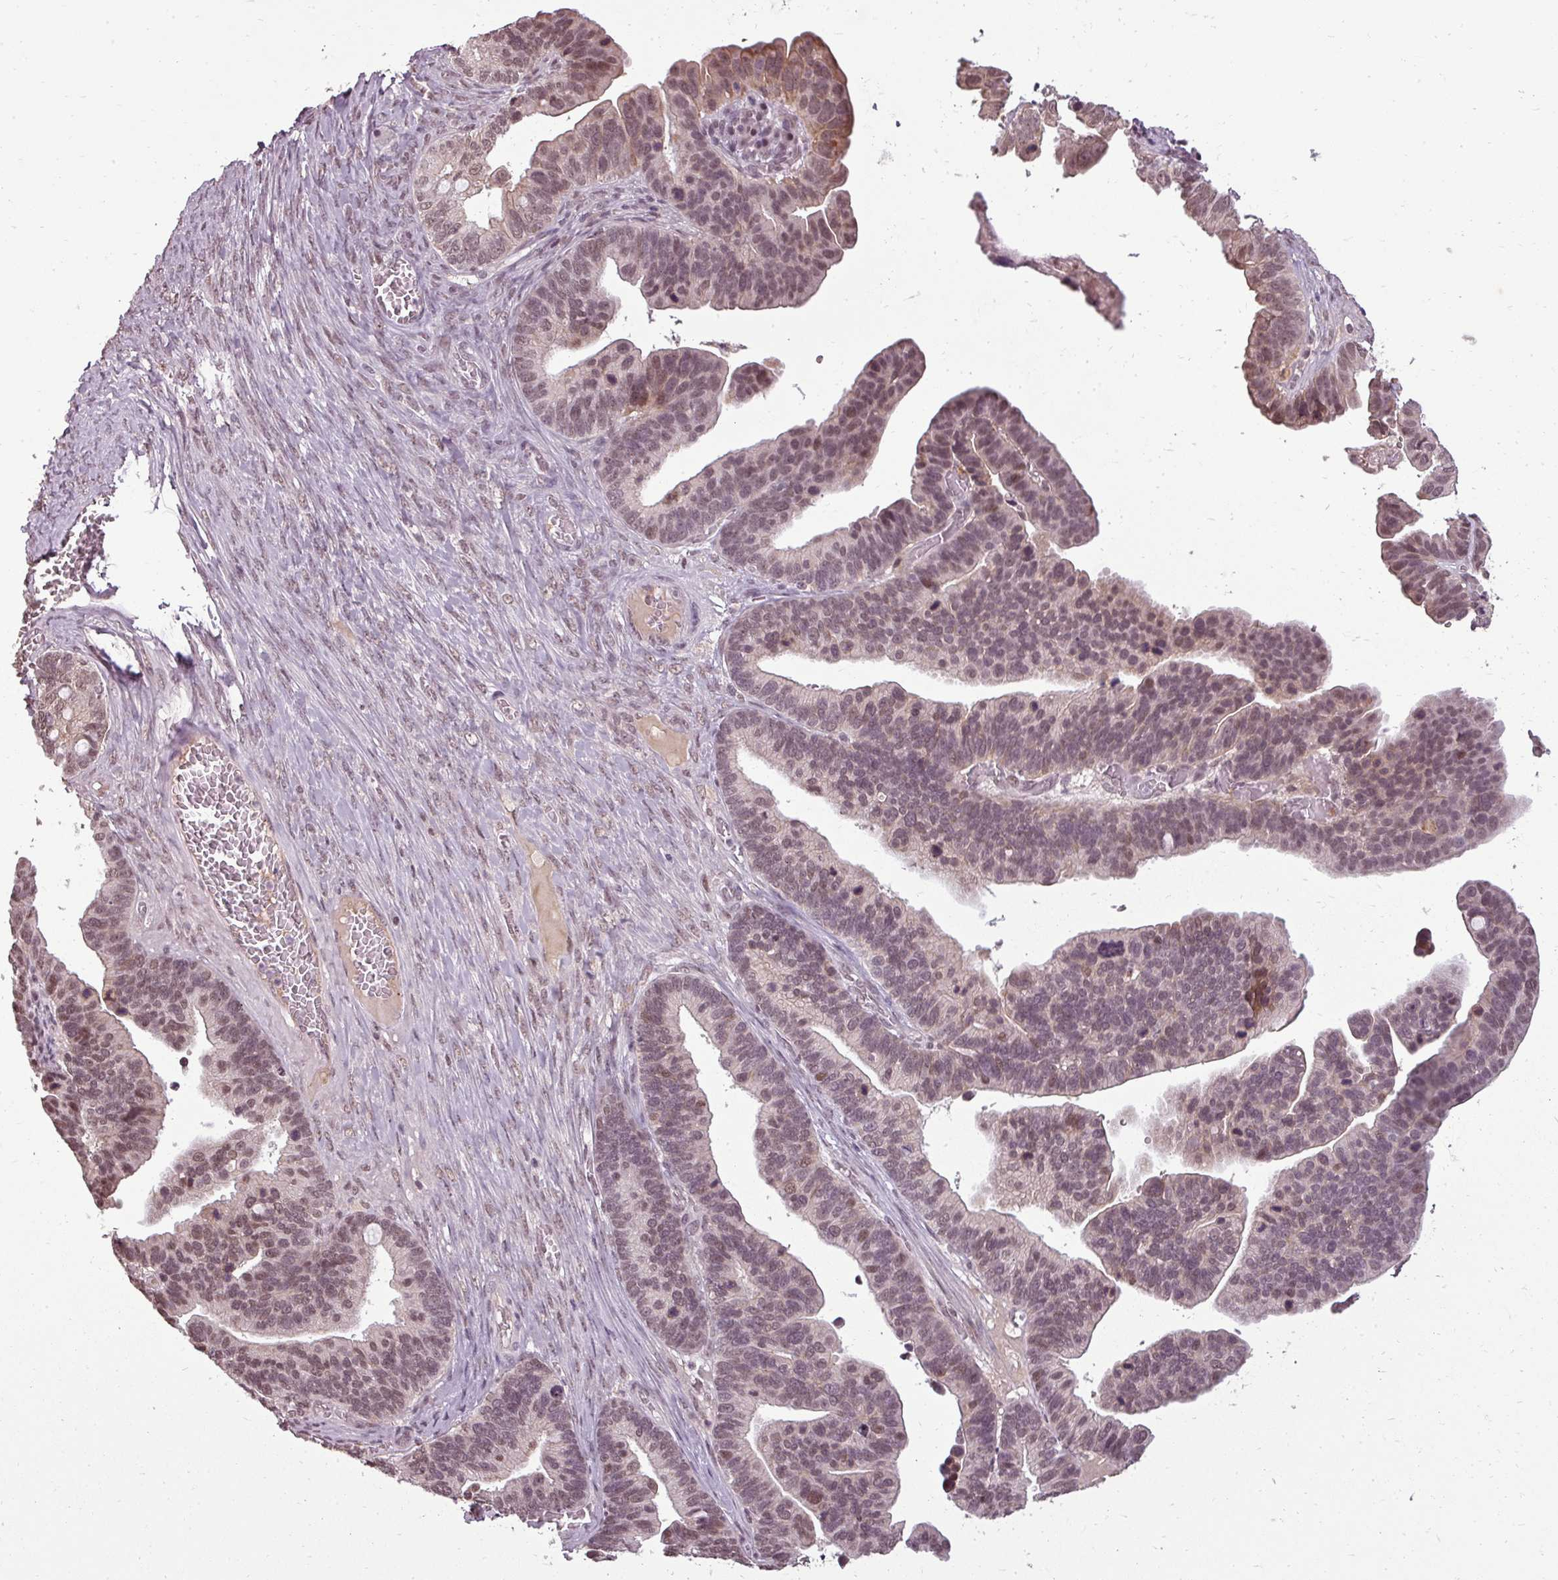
{"staining": {"intensity": "moderate", "quantity": ">75%", "location": "cytoplasmic/membranous,nuclear"}, "tissue": "ovarian cancer", "cell_type": "Tumor cells", "image_type": "cancer", "snomed": [{"axis": "morphology", "description": "Cystadenocarcinoma, serous, NOS"}, {"axis": "topography", "description": "Ovary"}], "caption": "Immunohistochemistry (DAB) staining of ovarian cancer exhibits moderate cytoplasmic/membranous and nuclear protein staining in about >75% of tumor cells.", "gene": "BCAS3", "patient": {"sex": "female", "age": 56}}